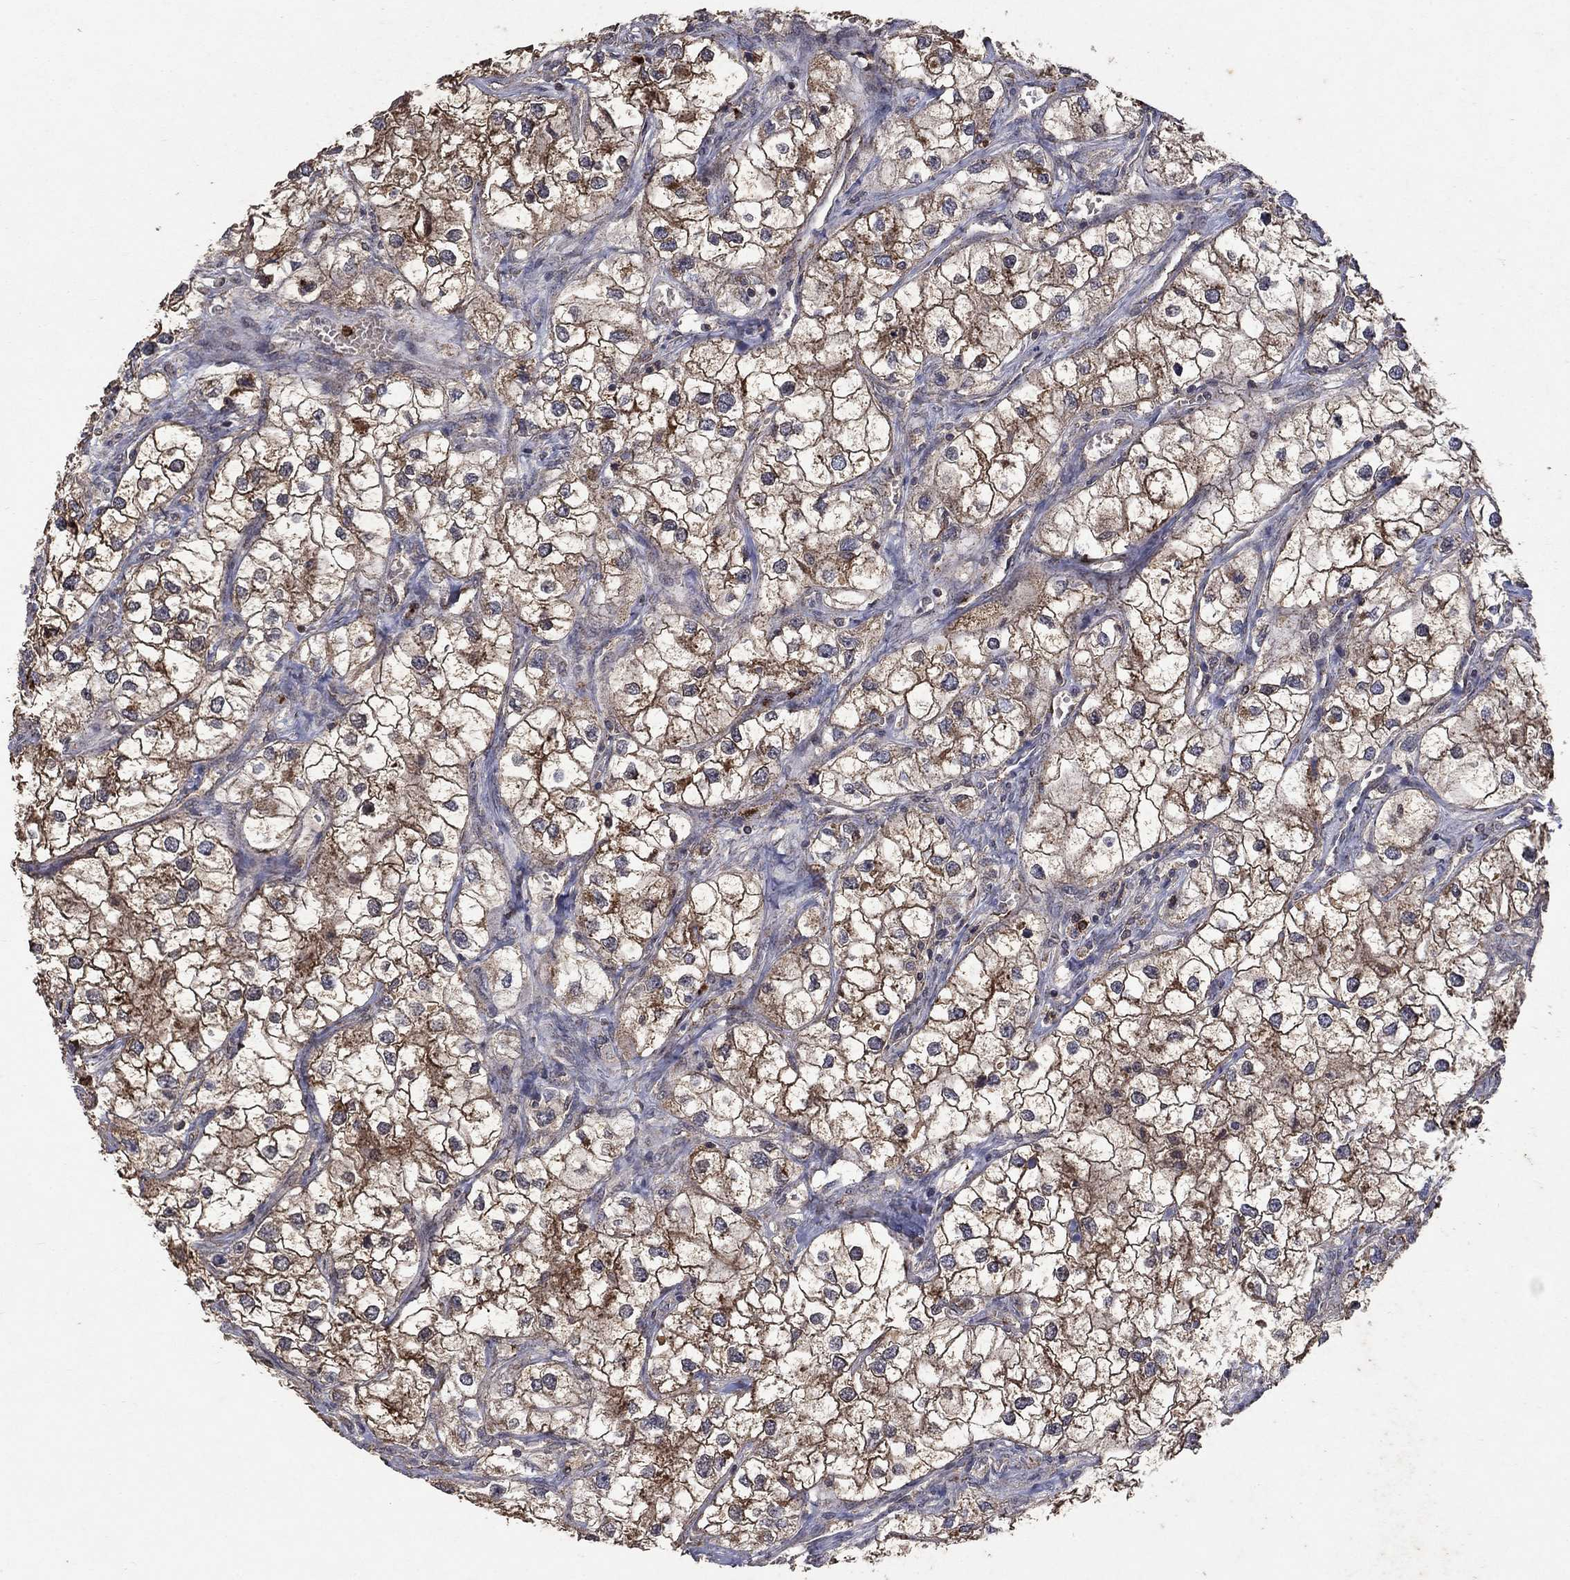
{"staining": {"intensity": "strong", "quantity": ">75%", "location": "cytoplasmic/membranous"}, "tissue": "renal cancer", "cell_type": "Tumor cells", "image_type": "cancer", "snomed": [{"axis": "morphology", "description": "Adenocarcinoma, NOS"}, {"axis": "topography", "description": "Kidney"}], "caption": "IHC staining of adenocarcinoma (renal), which exhibits high levels of strong cytoplasmic/membranous expression in about >75% of tumor cells indicating strong cytoplasmic/membranous protein staining. The staining was performed using DAB (3,3'-diaminobenzidine) (brown) for protein detection and nuclei were counterstained in hematoxylin (blue).", "gene": "CD24", "patient": {"sex": "male", "age": 59}}